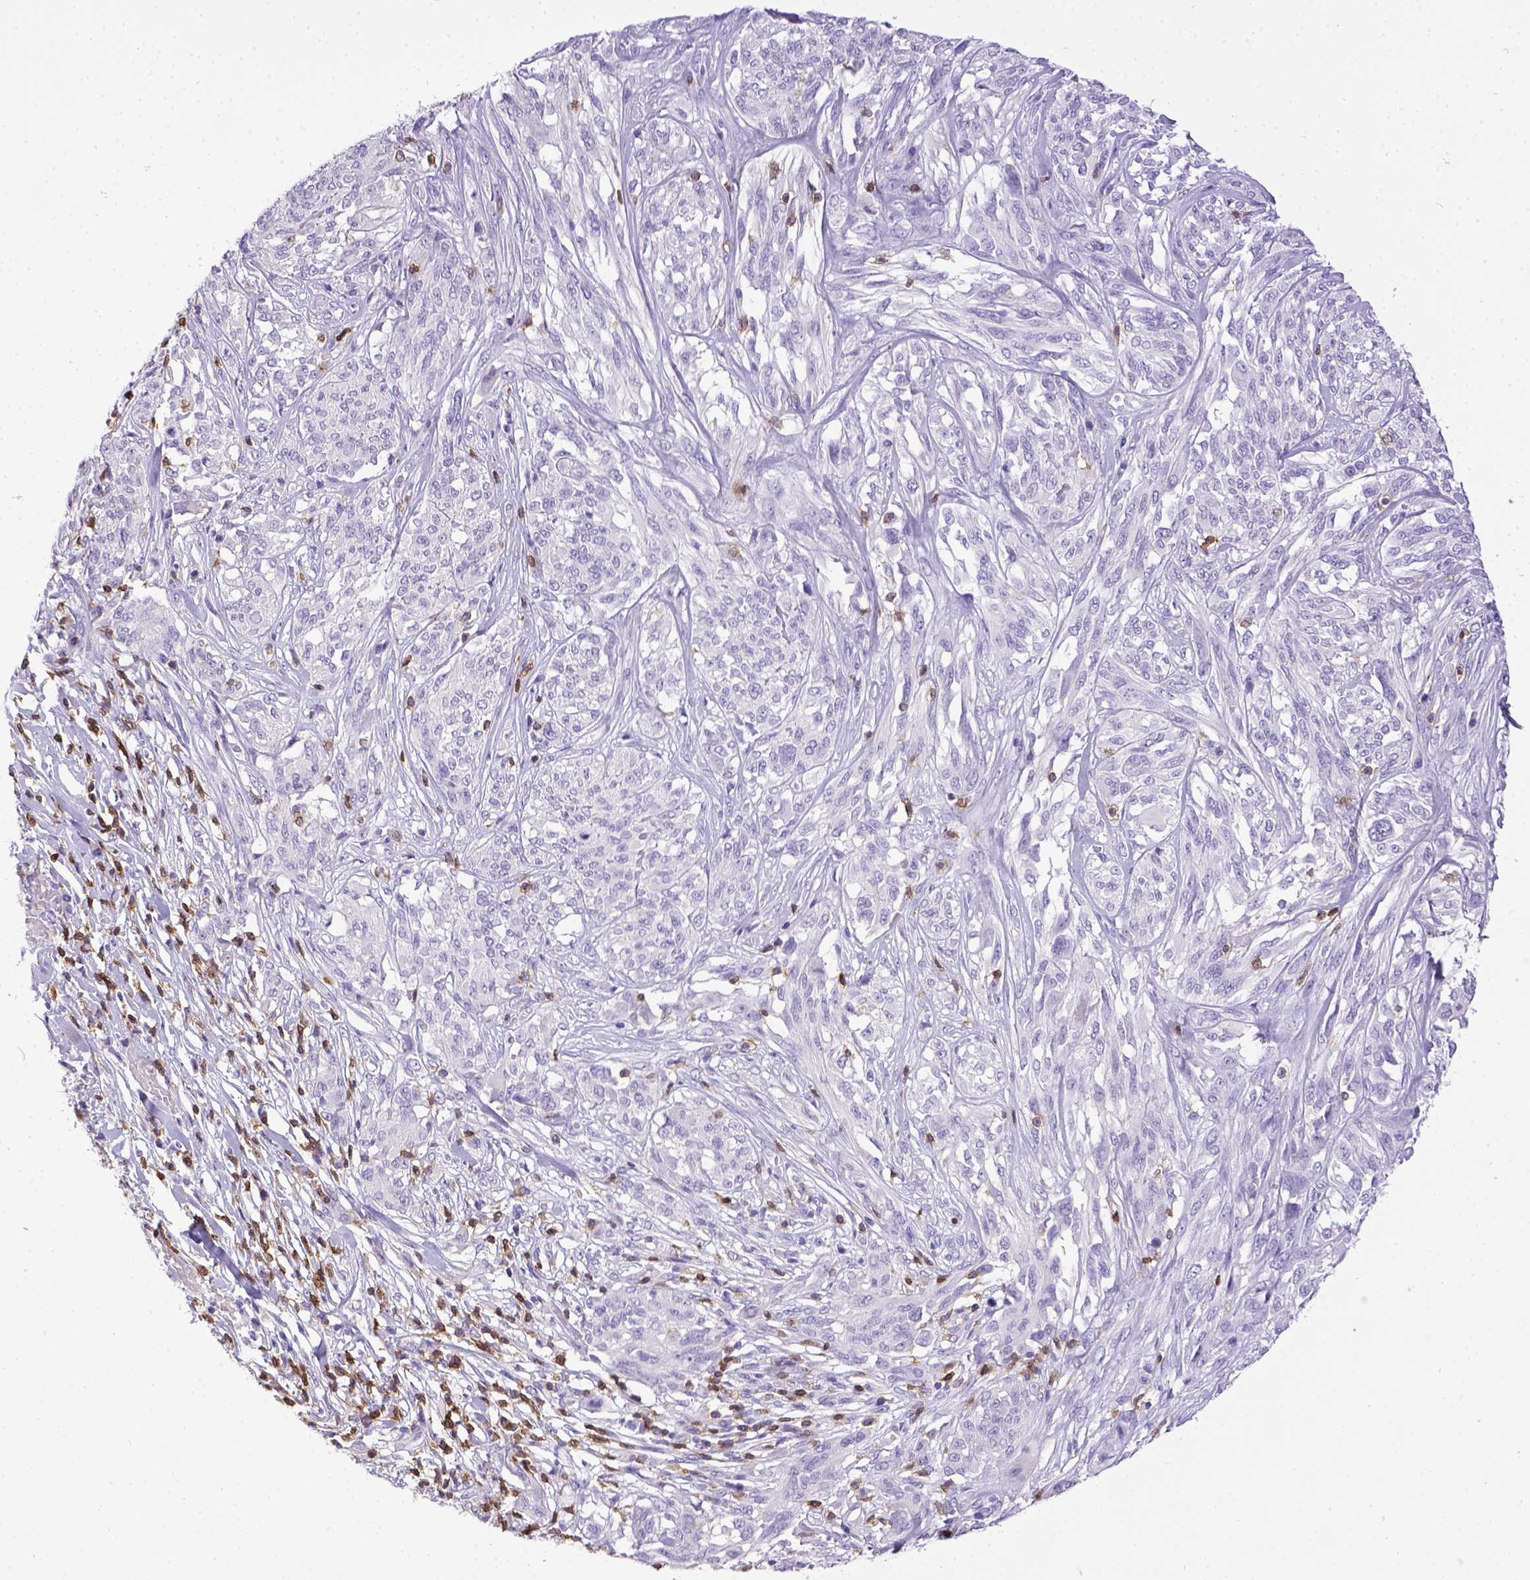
{"staining": {"intensity": "negative", "quantity": "none", "location": "none"}, "tissue": "melanoma", "cell_type": "Tumor cells", "image_type": "cancer", "snomed": [{"axis": "morphology", "description": "Malignant melanoma, NOS"}, {"axis": "topography", "description": "Skin"}], "caption": "The histopathology image exhibits no significant expression in tumor cells of melanoma.", "gene": "CD3E", "patient": {"sex": "female", "age": 91}}